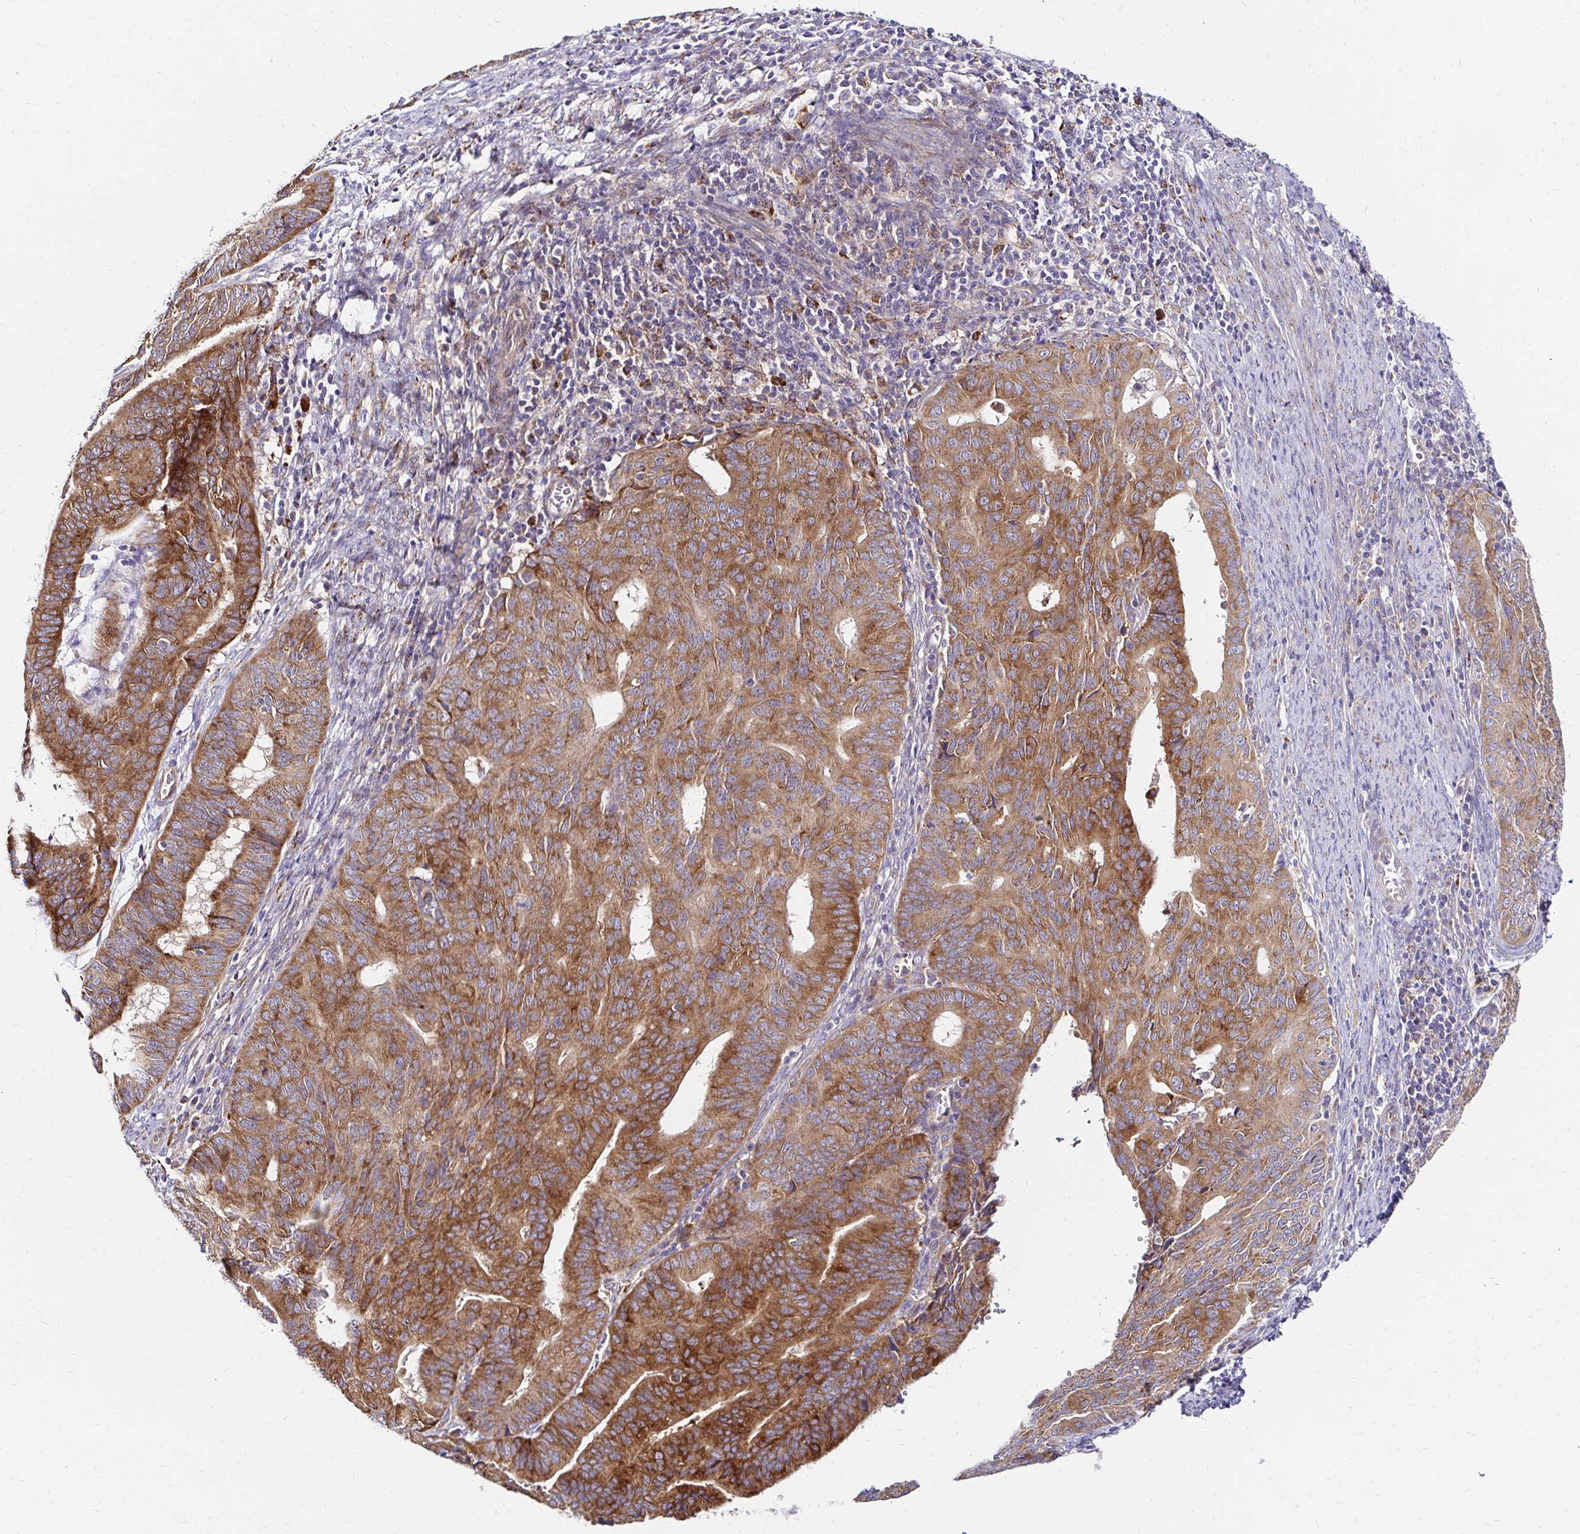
{"staining": {"intensity": "strong", "quantity": ">75%", "location": "cytoplasmic/membranous"}, "tissue": "endometrial cancer", "cell_type": "Tumor cells", "image_type": "cancer", "snomed": [{"axis": "morphology", "description": "Adenocarcinoma, NOS"}, {"axis": "topography", "description": "Endometrium"}], "caption": "A high-resolution image shows immunohistochemistry (IHC) staining of endometrial adenocarcinoma, which displays strong cytoplasmic/membranous positivity in approximately >75% of tumor cells.", "gene": "IDUA", "patient": {"sex": "female", "age": 65}}